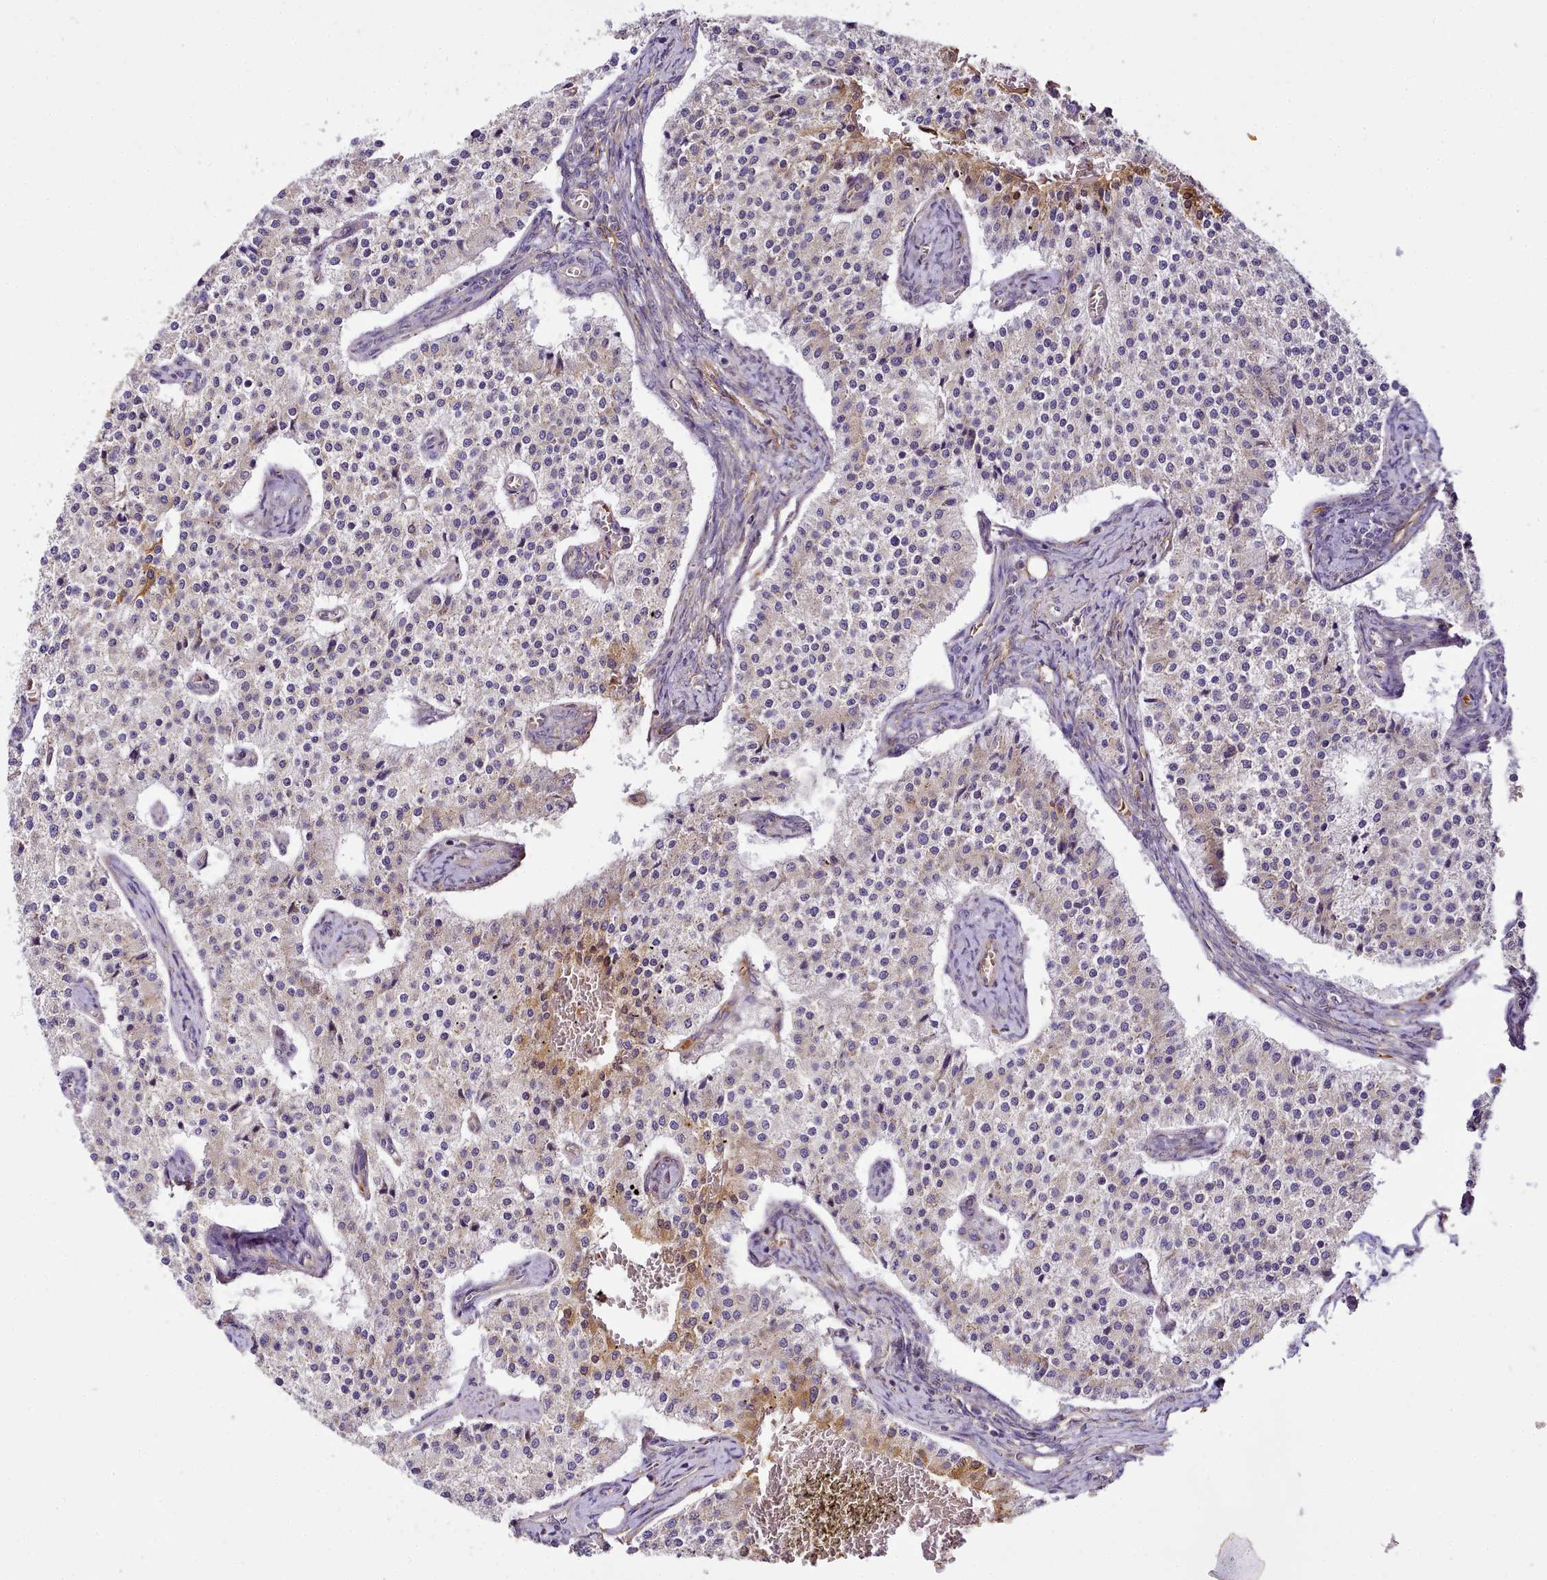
{"staining": {"intensity": "moderate", "quantity": "<25%", "location": "cytoplasmic/membranous"}, "tissue": "carcinoid", "cell_type": "Tumor cells", "image_type": "cancer", "snomed": [{"axis": "morphology", "description": "Carcinoid, malignant, NOS"}, {"axis": "topography", "description": "Colon"}], "caption": "A brown stain highlights moderate cytoplasmic/membranous expression of a protein in malignant carcinoid tumor cells. The protein is shown in brown color, while the nuclei are stained blue.", "gene": "NBPF1", "patient": {"sex": "female", "age": 52}}